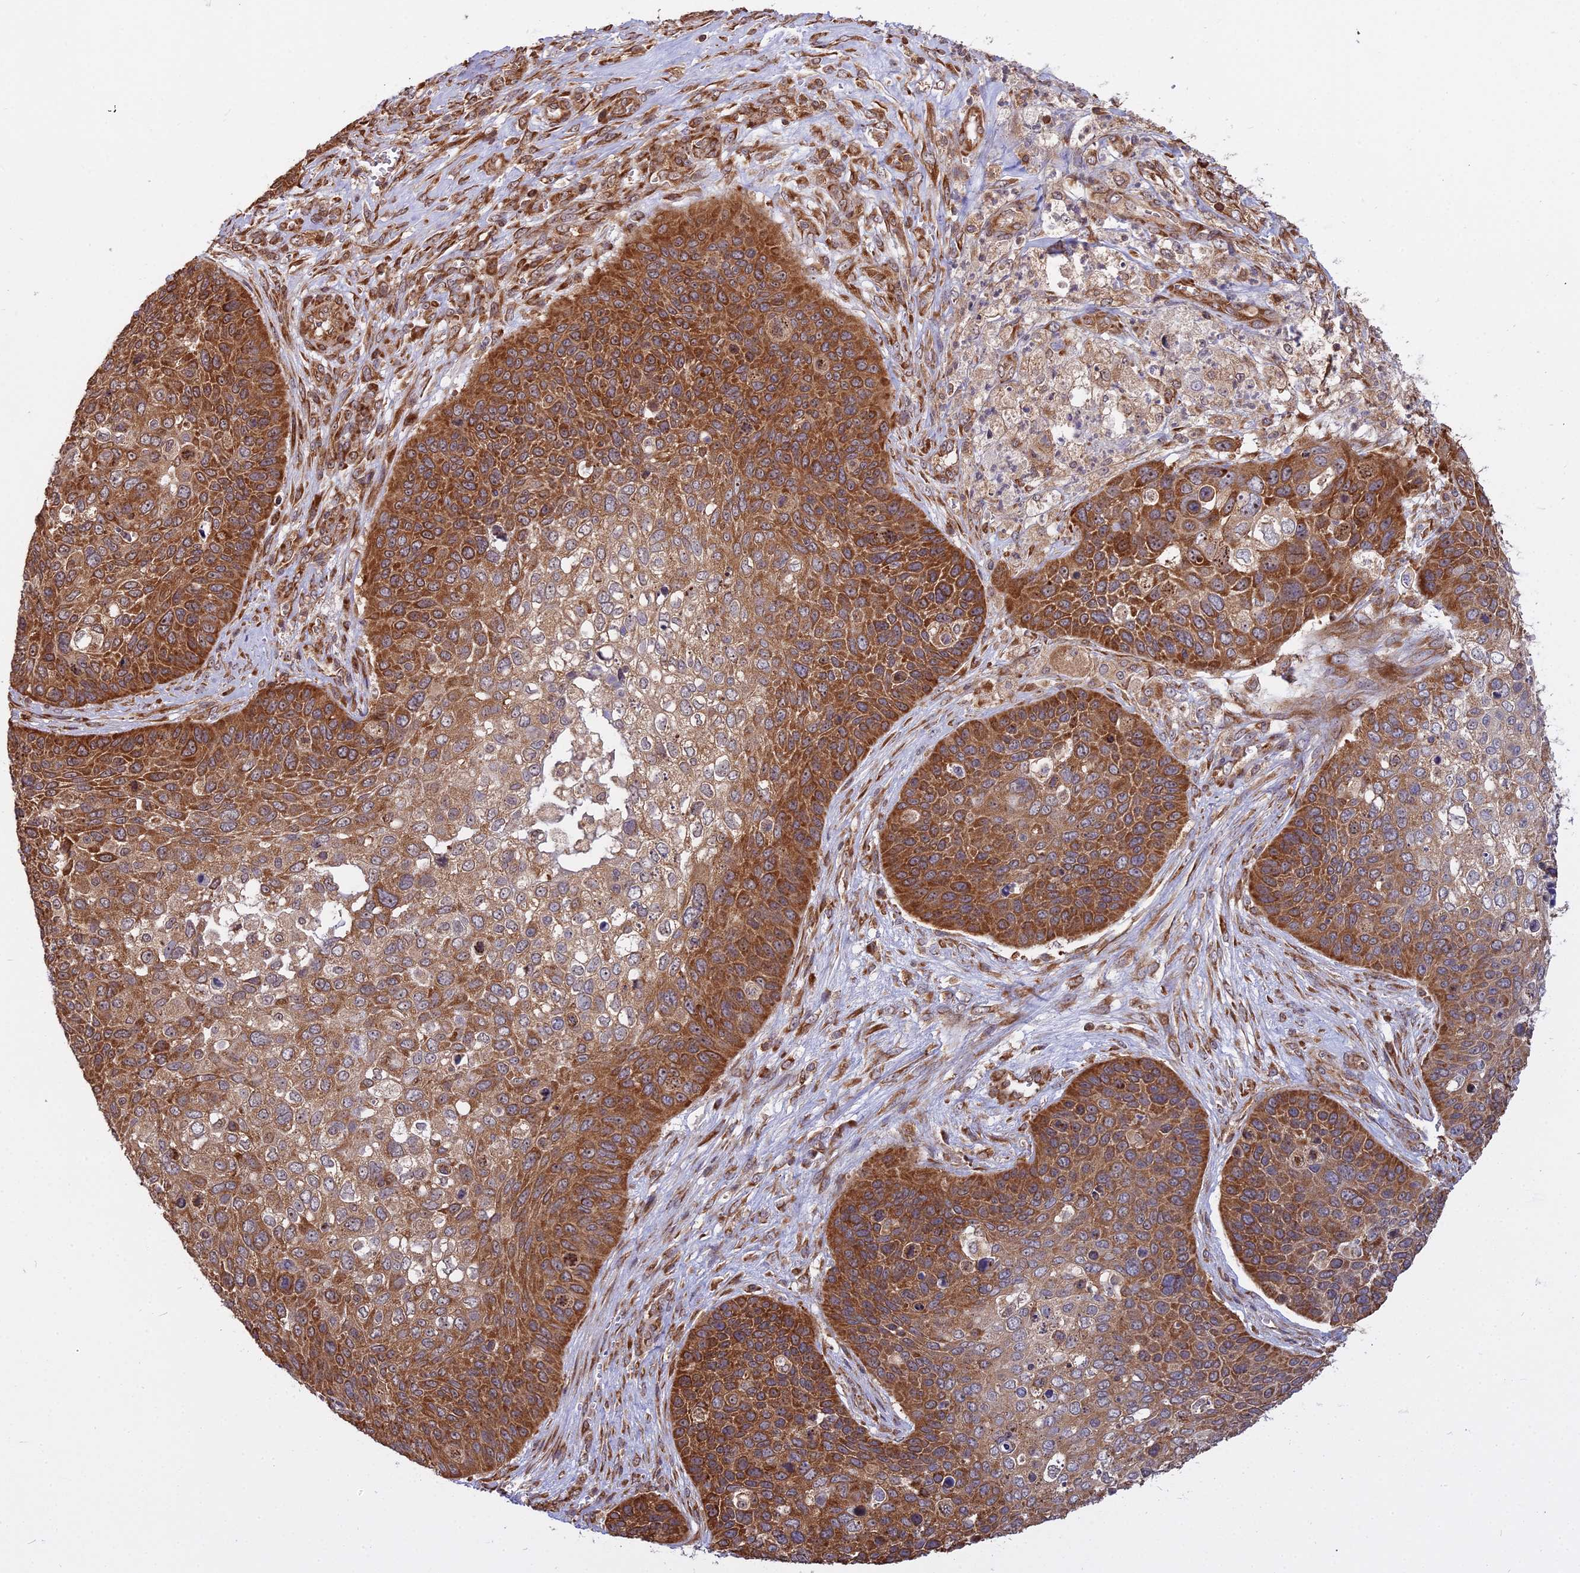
{"staining": {"intensity": "strong", "quantity": ">75%", "location": "cytoplasmic/membranous"}, "tissue": "skin cancer", "cell_type": "Tumor cells", "image_type": "cancer", "snomed": [{"axis": "morphology", "description": "Basal cell carcinoma"}, {"axis": "topography", "description": "Skin"}], "caption": "Basal cell carcinoma (skin) stained with a brown dye exhibits strong cytoplasmic/membranous positive staining in approximately >75% of tumor cells.", "gene": "RPL26", "patient": {"sex": "female", "age": 74}}